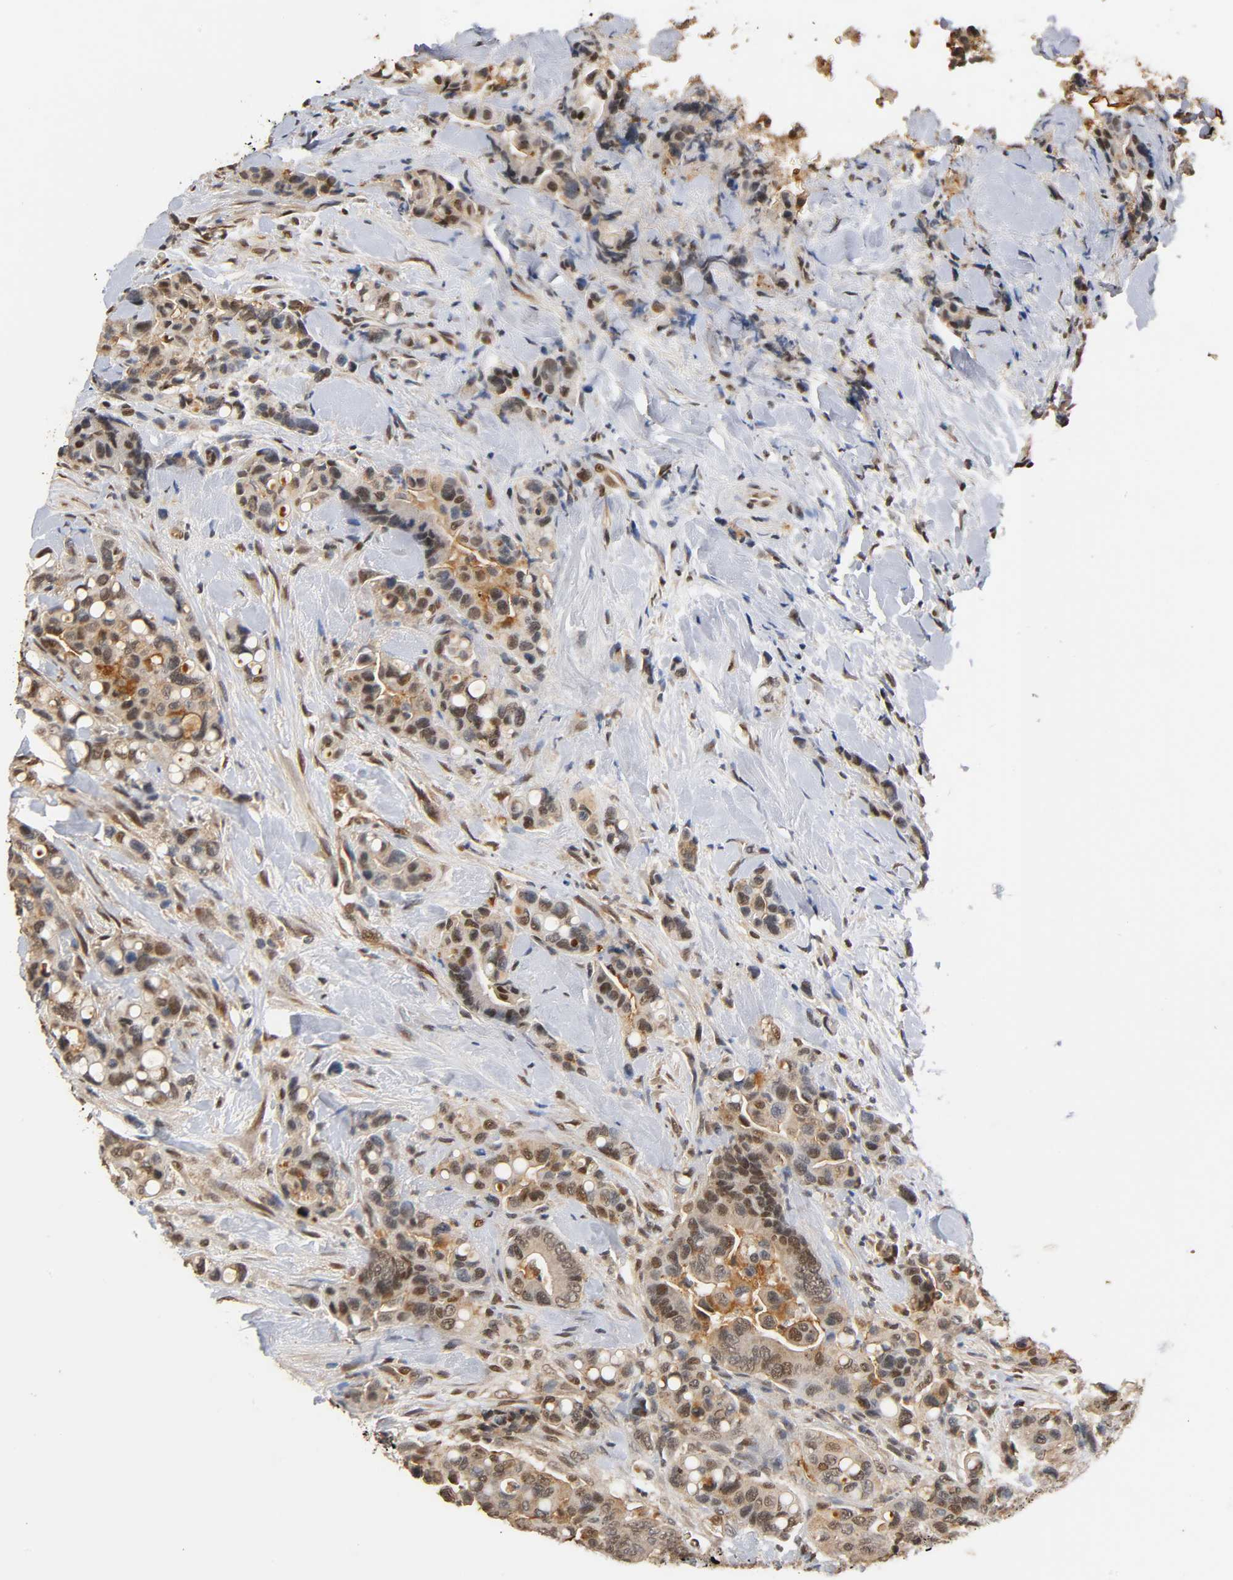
{"staining": {"intensity": "weak", "quantity": "25%-75%", "location": "nuclear"}, "tissue": "colorectal cancer", "cell_type": "Tumor cells", "image_type": "cancer", "snomed": [{"axis": "morphology", "description": "Normal tissue, NOS"}, {"axis": "morphology", "description": "Adenocarcinoma, NOS"}, {"axis": "topography", "description": "Colon"}], "caption": "Protein expression analysis of colorectal adenocarcinoma reveals weak nuclear staining in about 25%-75% of tumor cells.", "gene": "UBC", "patient": {"sex": "male", "age": 82}}